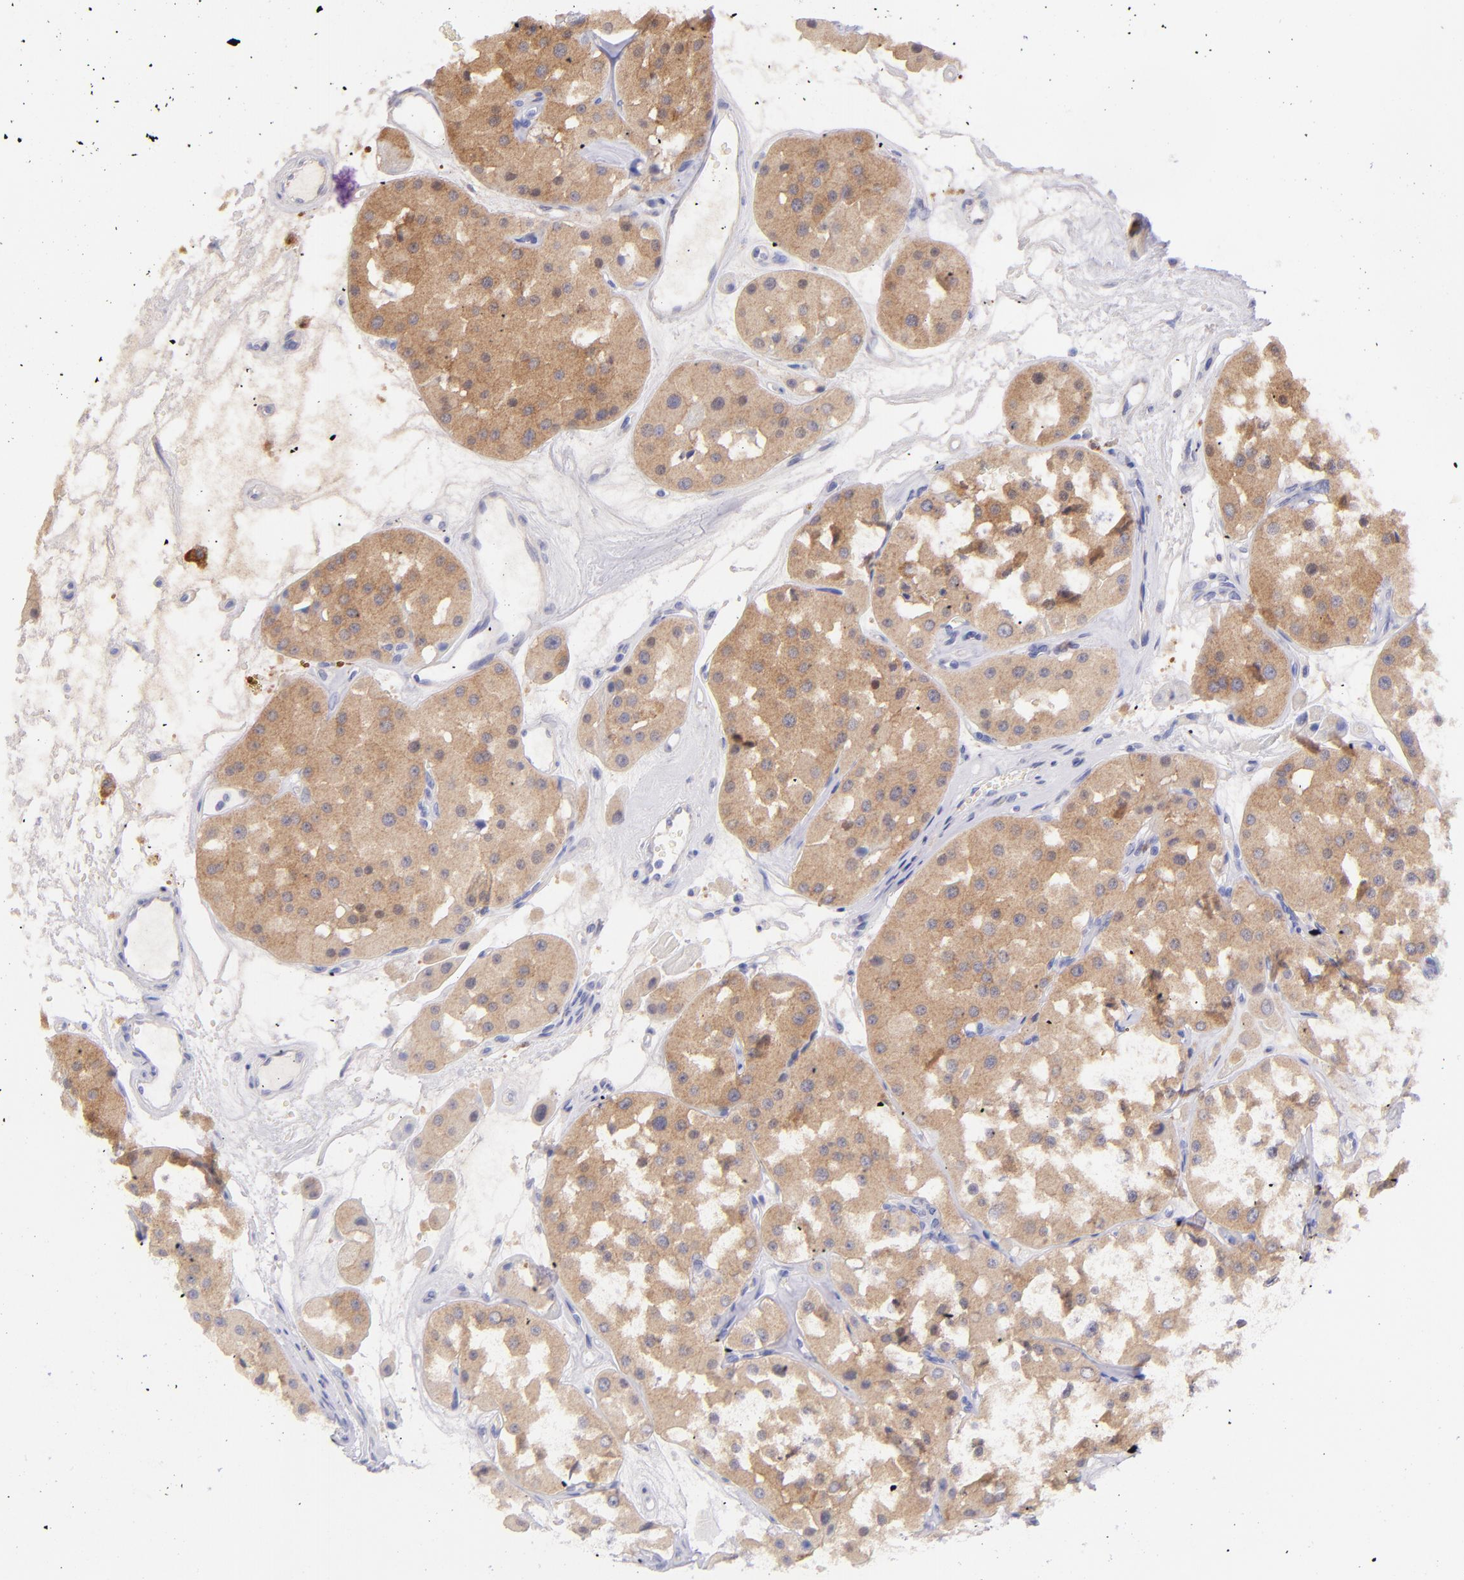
{"staining": {"intensity": "moderate", "quantity": ">75%", "location": "cytoplasmic/membranous"}, "tissue": "renal cancer", "cell_type": "Tumor cells", "image_type": "cancer", "snomed": [{"axis": "morphology", "description": "Adenocarcinoma, uncertain malignant potential"}, {"axis": "topography", "description": "Kidney"}], "caption": "Protein analysis of renal adenocarcinoma,  uncertain malignant potential tissue displays moderate cytoplasmic/membranous positivity in approximately >75% of tumor cells. (DAB (3,3'-diaminobenzidine) IHC with brightfield microscopy, high magnification).", "gene": "SH2D4A", "patient": {"sex": "male", "age": 63}}